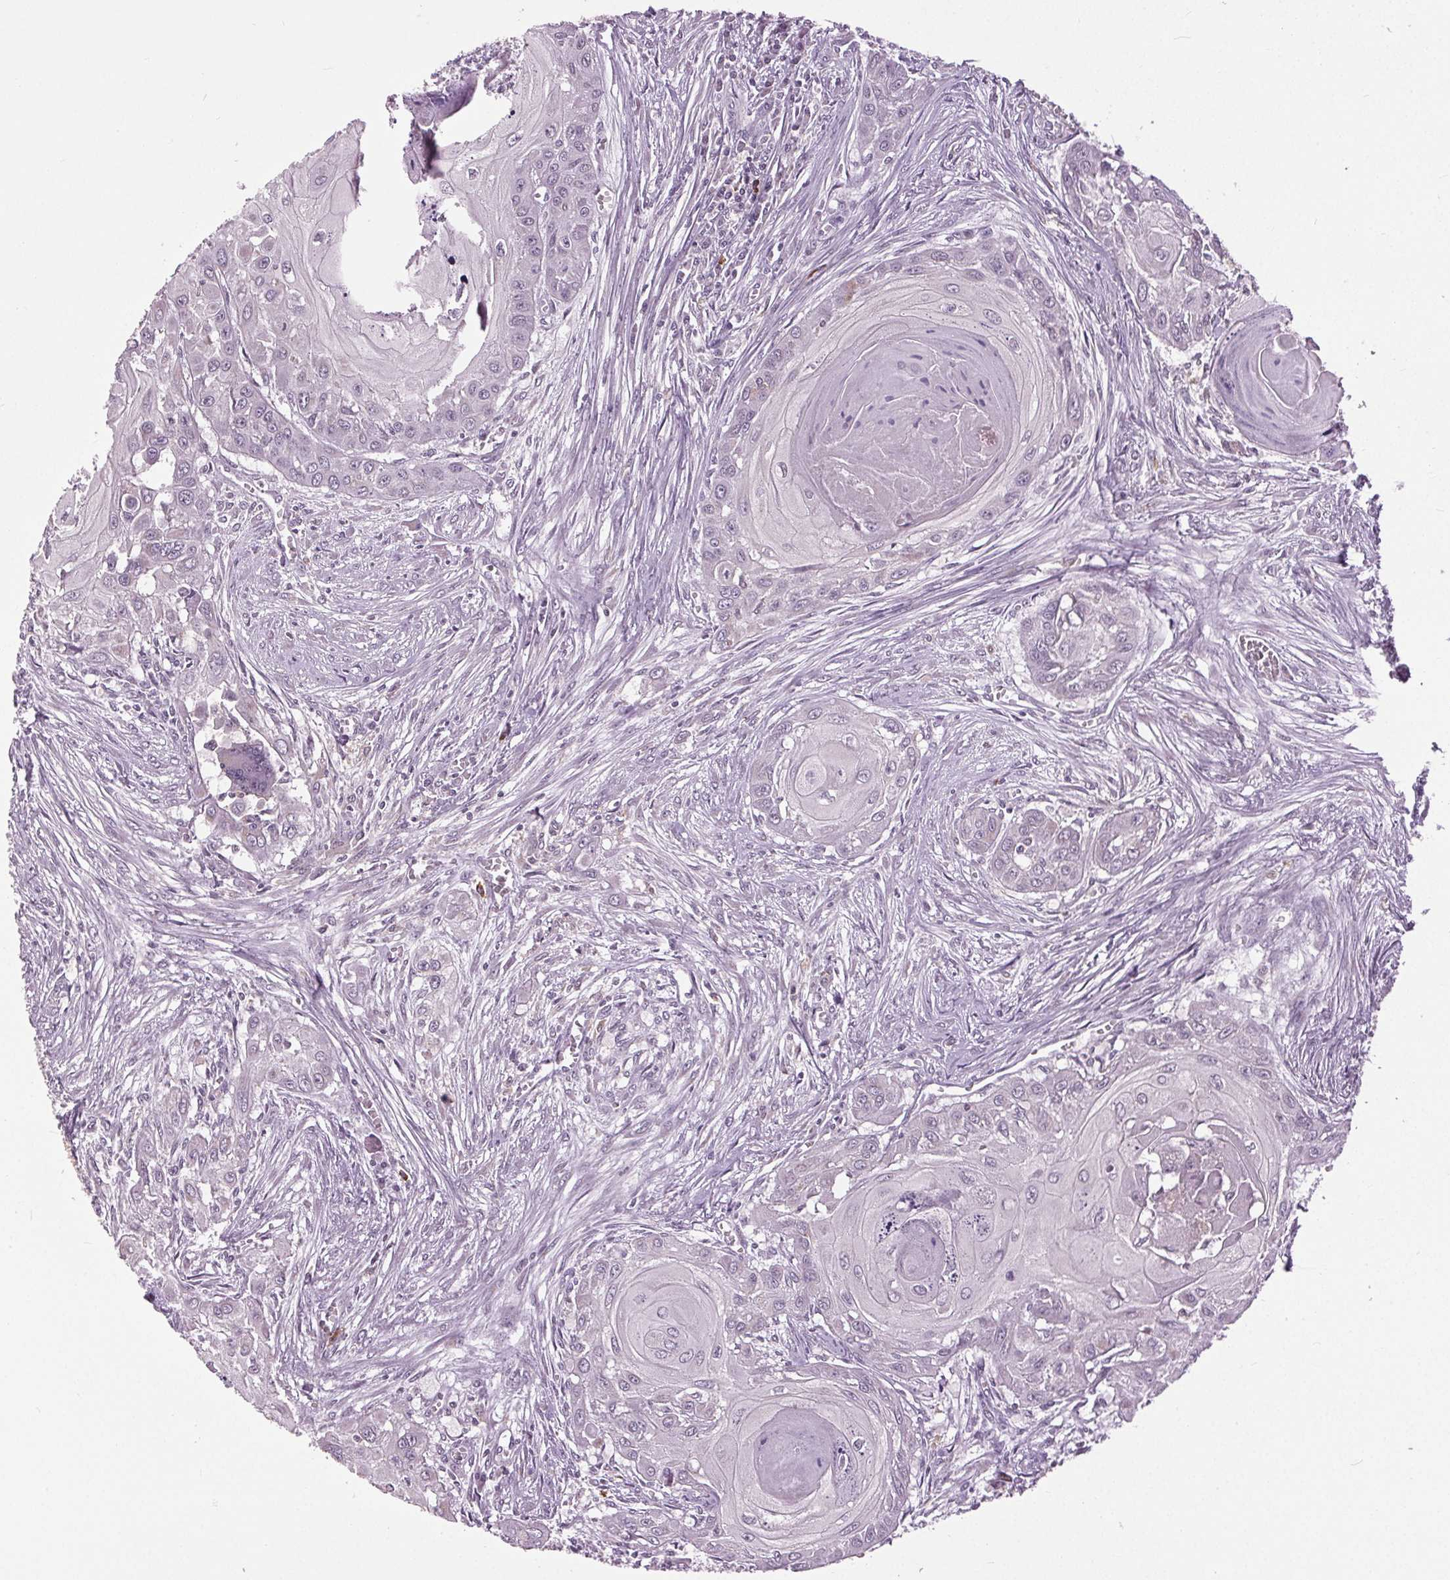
{"staining": {"intensity": "negative", "quantity": "none", "location": "none"}, "tissue": "head and neck cancer", "cell_type": "Tumor cells", "image_type": "cancer", "snomed": [{"axis": "morphology", "description": "Squamous cell carcinoma, NOS"}, {"axis": "topography", "description": "Oral tissue"}, {"axis": "topography", "description": "Head-Neck"}], "caption": "There is no significant positivity in tumor cells of head and neck cancer (squamous cell carcinoma).", "gene": "BSDC1", "patient": {"sex": "male", "age": 71}}